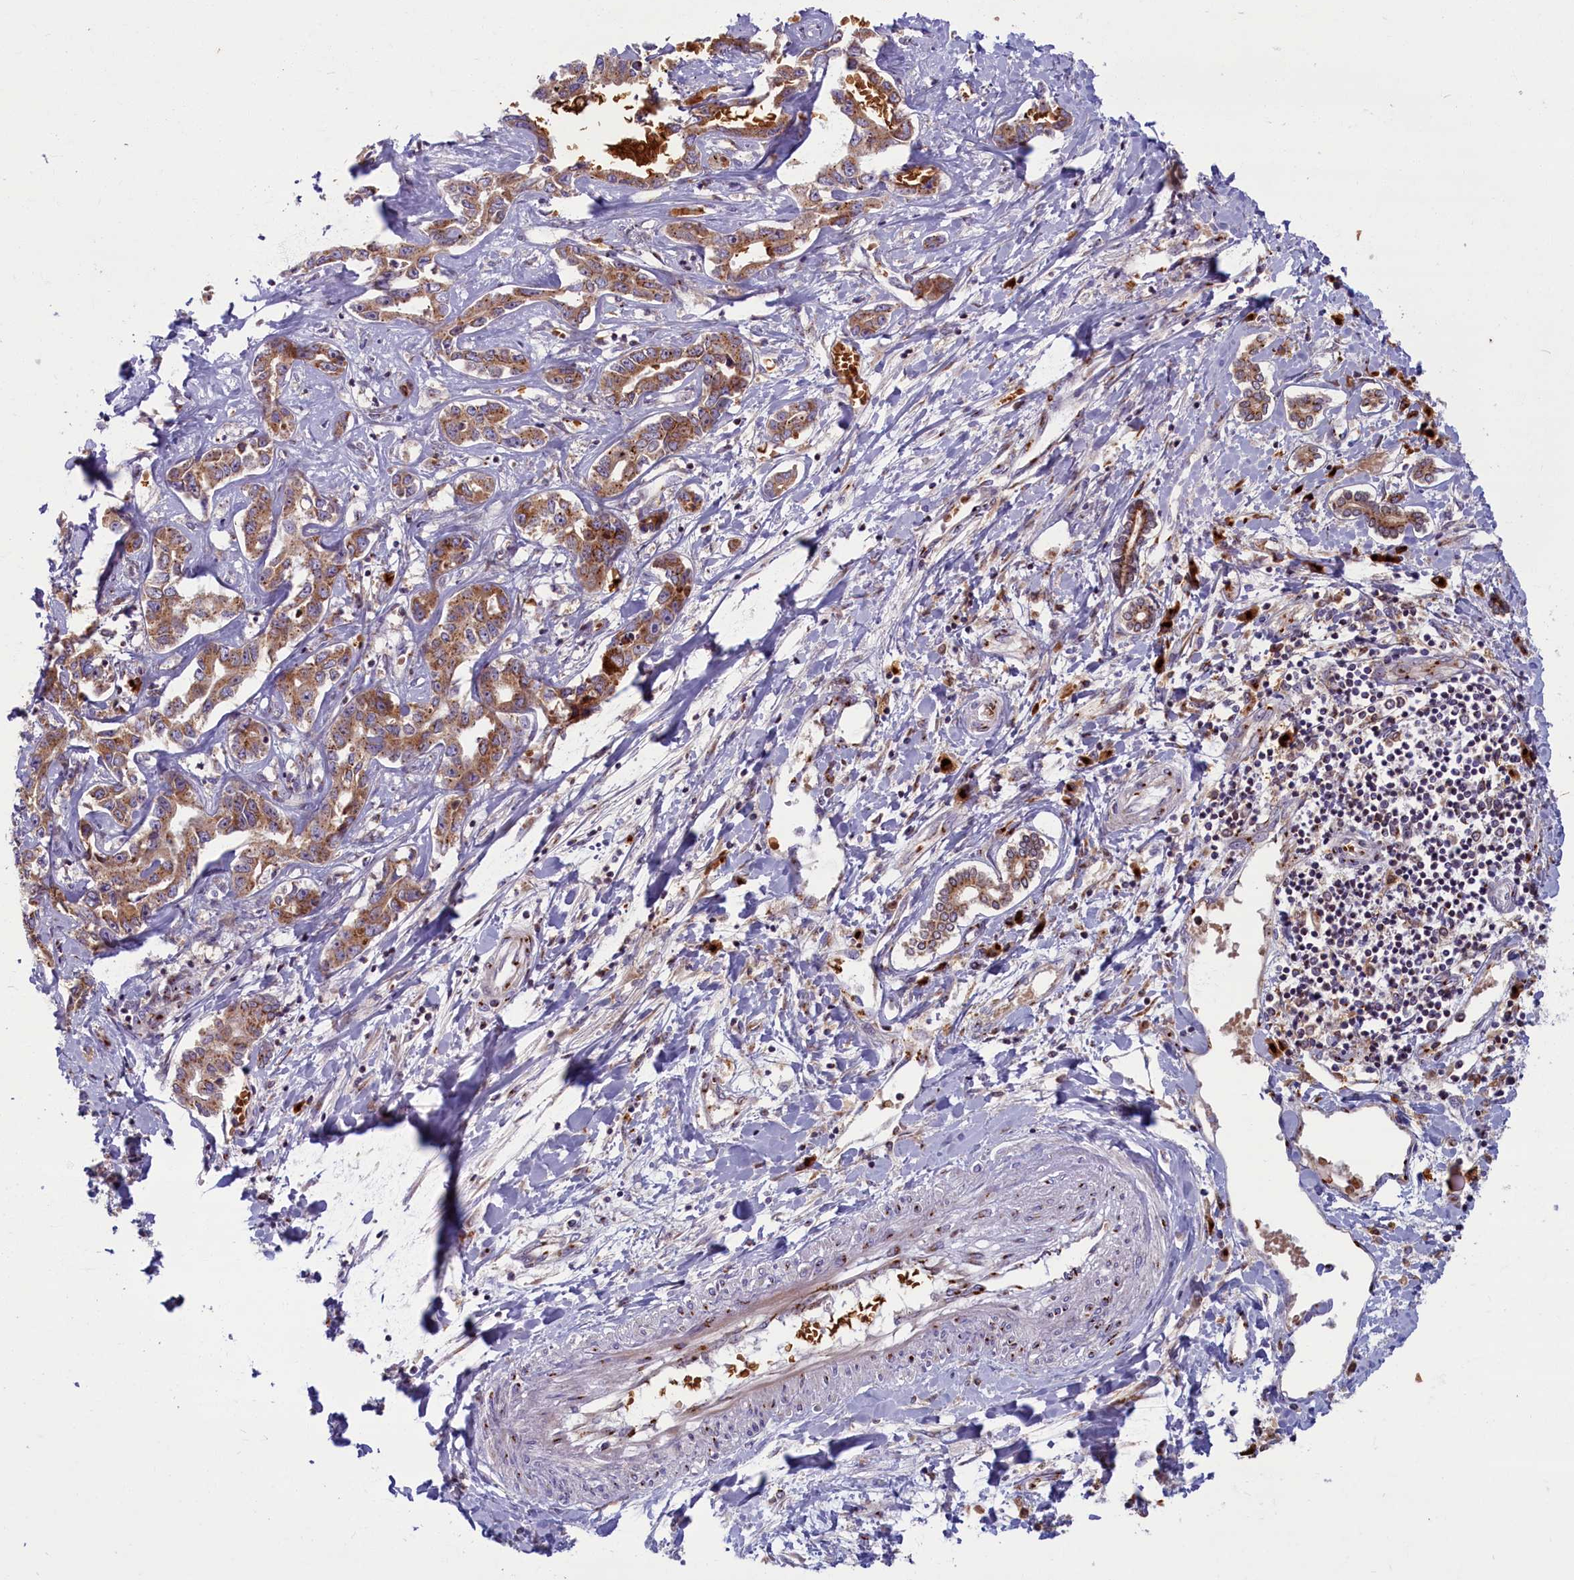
{"staining": {"intensity": "moderate", "quantity": ">75%", "location": "cytoplasmic/membranous"}, "tissue": "liver cancer", "cell_type": "Tumor cells", "image_type": "cancer", "snomed": [{"axis": "morphology", "description": "Cholangiocarcinoma"}, {"axis": "topography", "description": "Liver"}], "caption": "Liver cancer tissue reveals moderate cytoplasmic/membranous expression in about >75% of tumor cells, visualized by immunohistochemistry. (brown staining indicates protein expression, while blue staining denotes nuclei).", "gene": "BLVRB", "patient": {"sex": "male", "age": 59}}